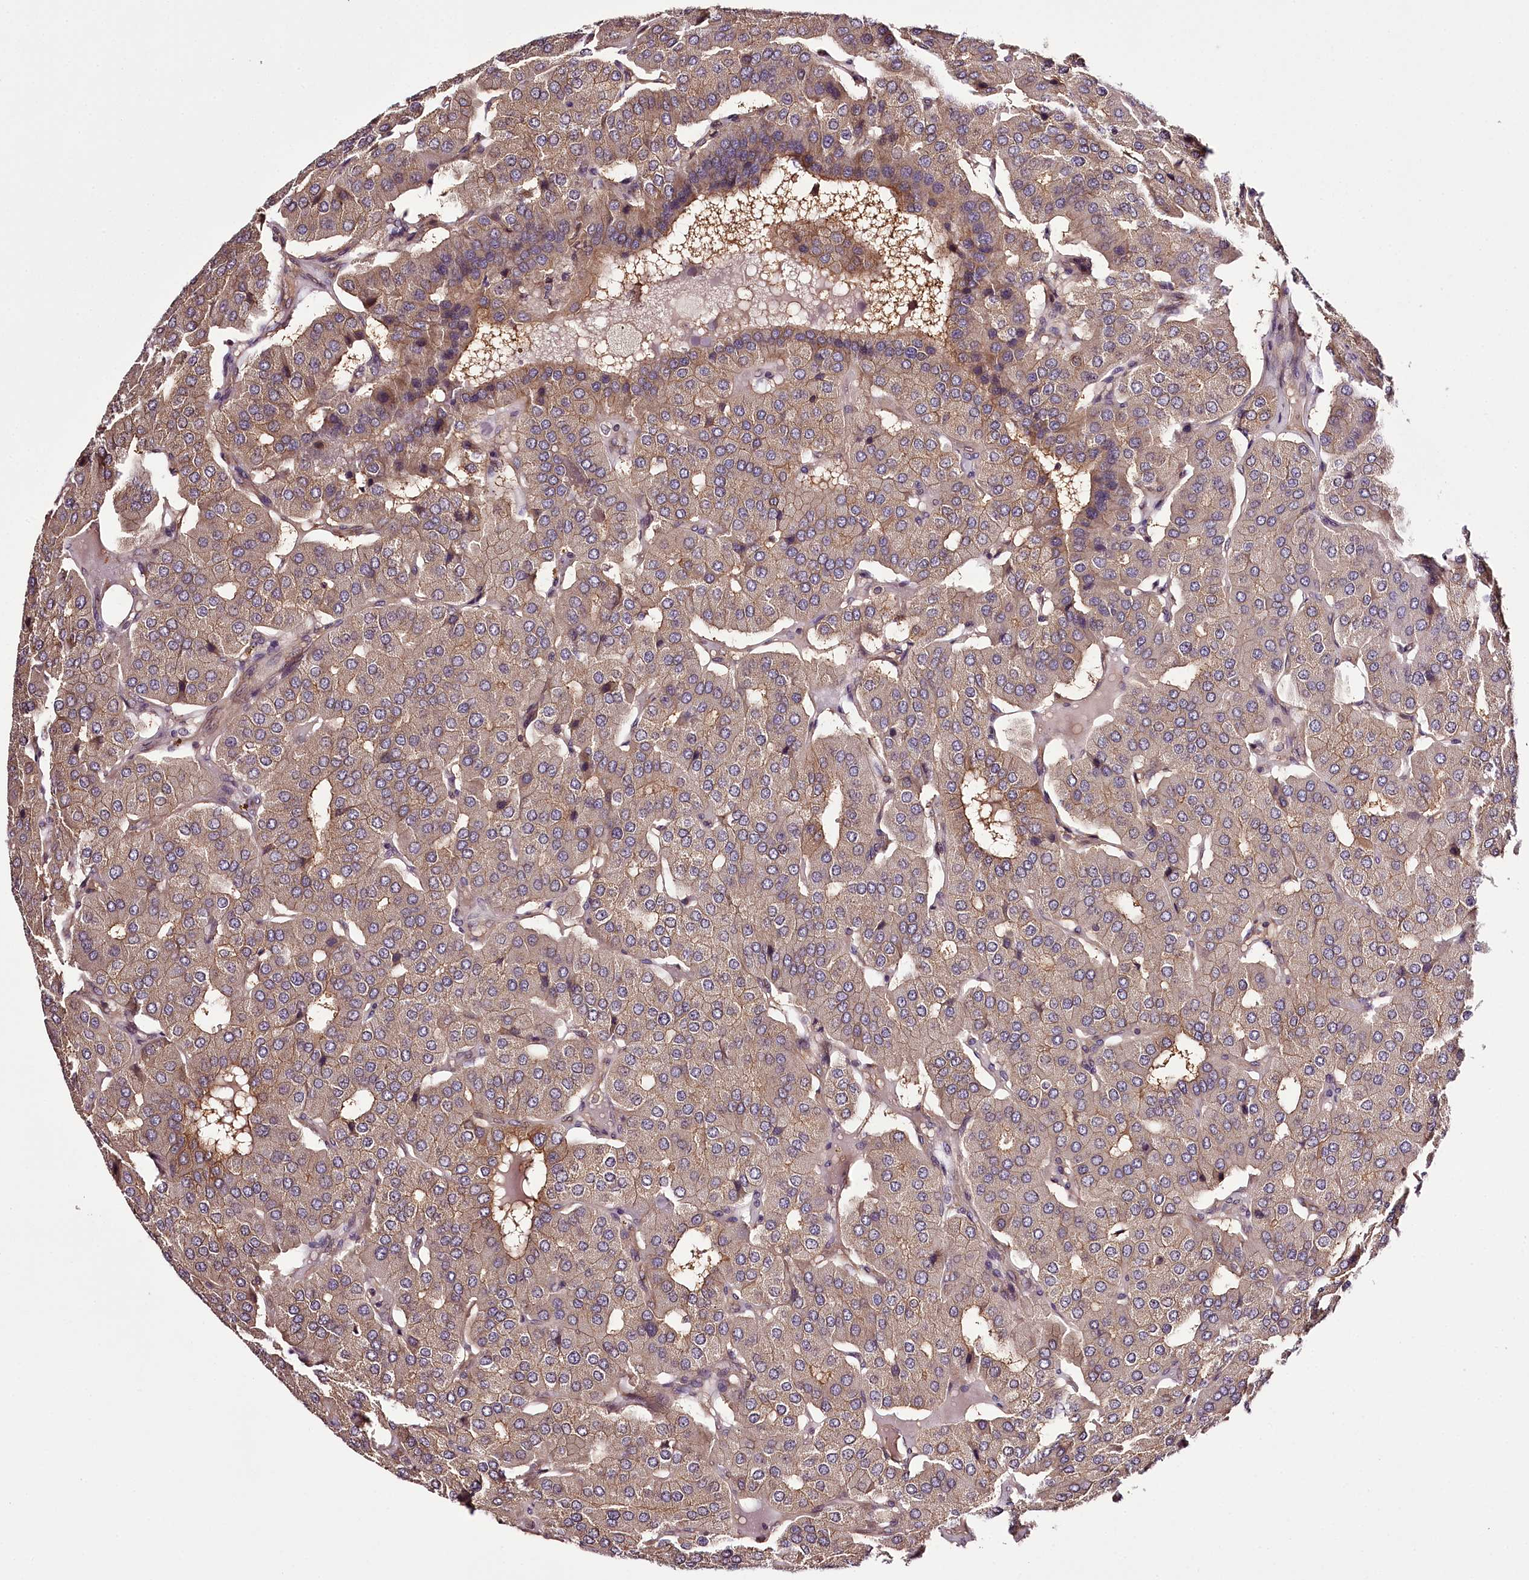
{"staining": {"intensity": "weak", "quantity": "25%-75%", "location": "cytoplasmic/membranous"}, "tissue": "parathyroid gland", "cell_type": "Glandular cells", "image_type": "normal", "snomed": [{"axis": "morphology", "description": "Normal tissue, NOS"}, {"axis": "morphology", "description": "Adenoma, NOS"}, {"axis": "topography", "description": "Parathyroid gland"}], "caption": "Protein expression analysis of normal parathyroid gland demonstrates weak cytoplasmic/membranous expression in approximately 25%-75% of glandular cells. (DAB IHC with brightfield microscopy, high magnification).", "gene": "TARS1", "patient": {"sex": "female", "age": 86}}